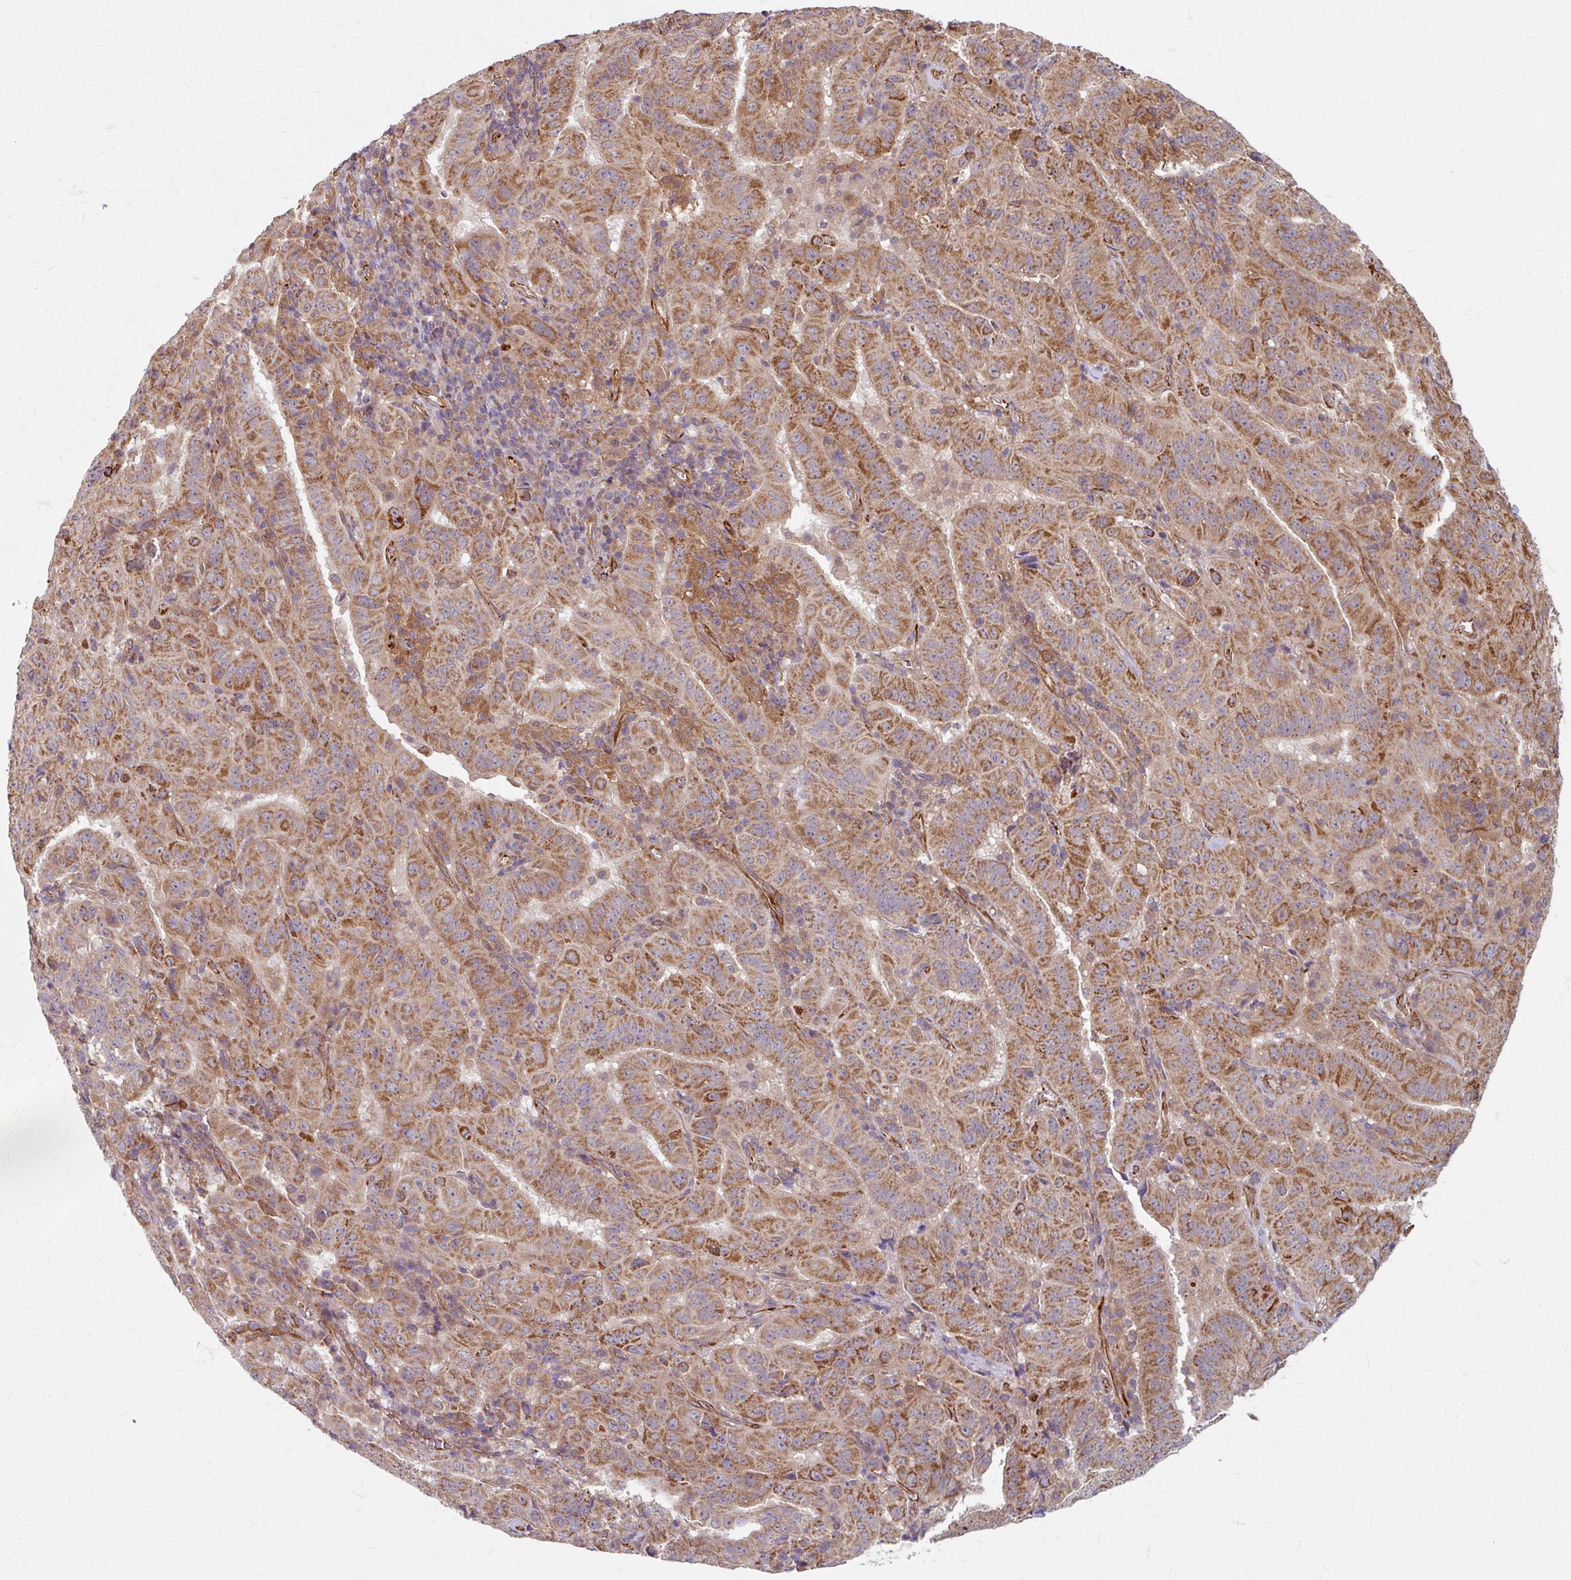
{"staining": {"intensity": "moderate", "quantity": ">75%", "location": "cytoplasmic/membranous"}, "tissue": "pancreatic cancer", "cell_type": "Tumor cells", "image_type": "cancer", "snomed": [{"axis": "morphology", "description": "Adenocarcinoma, NOS"}, {"axis": "topography", "description": "Pancreas"}], "caption": "Immunohistochemical staining of adenocarcinoma (pancreatic) exhibits moderate cytoplasmic/membranous protein positivity in approximately >75% of tumor cells.", "gene": "DAAM2", "patient": {"sex": "male", "age": 63}}